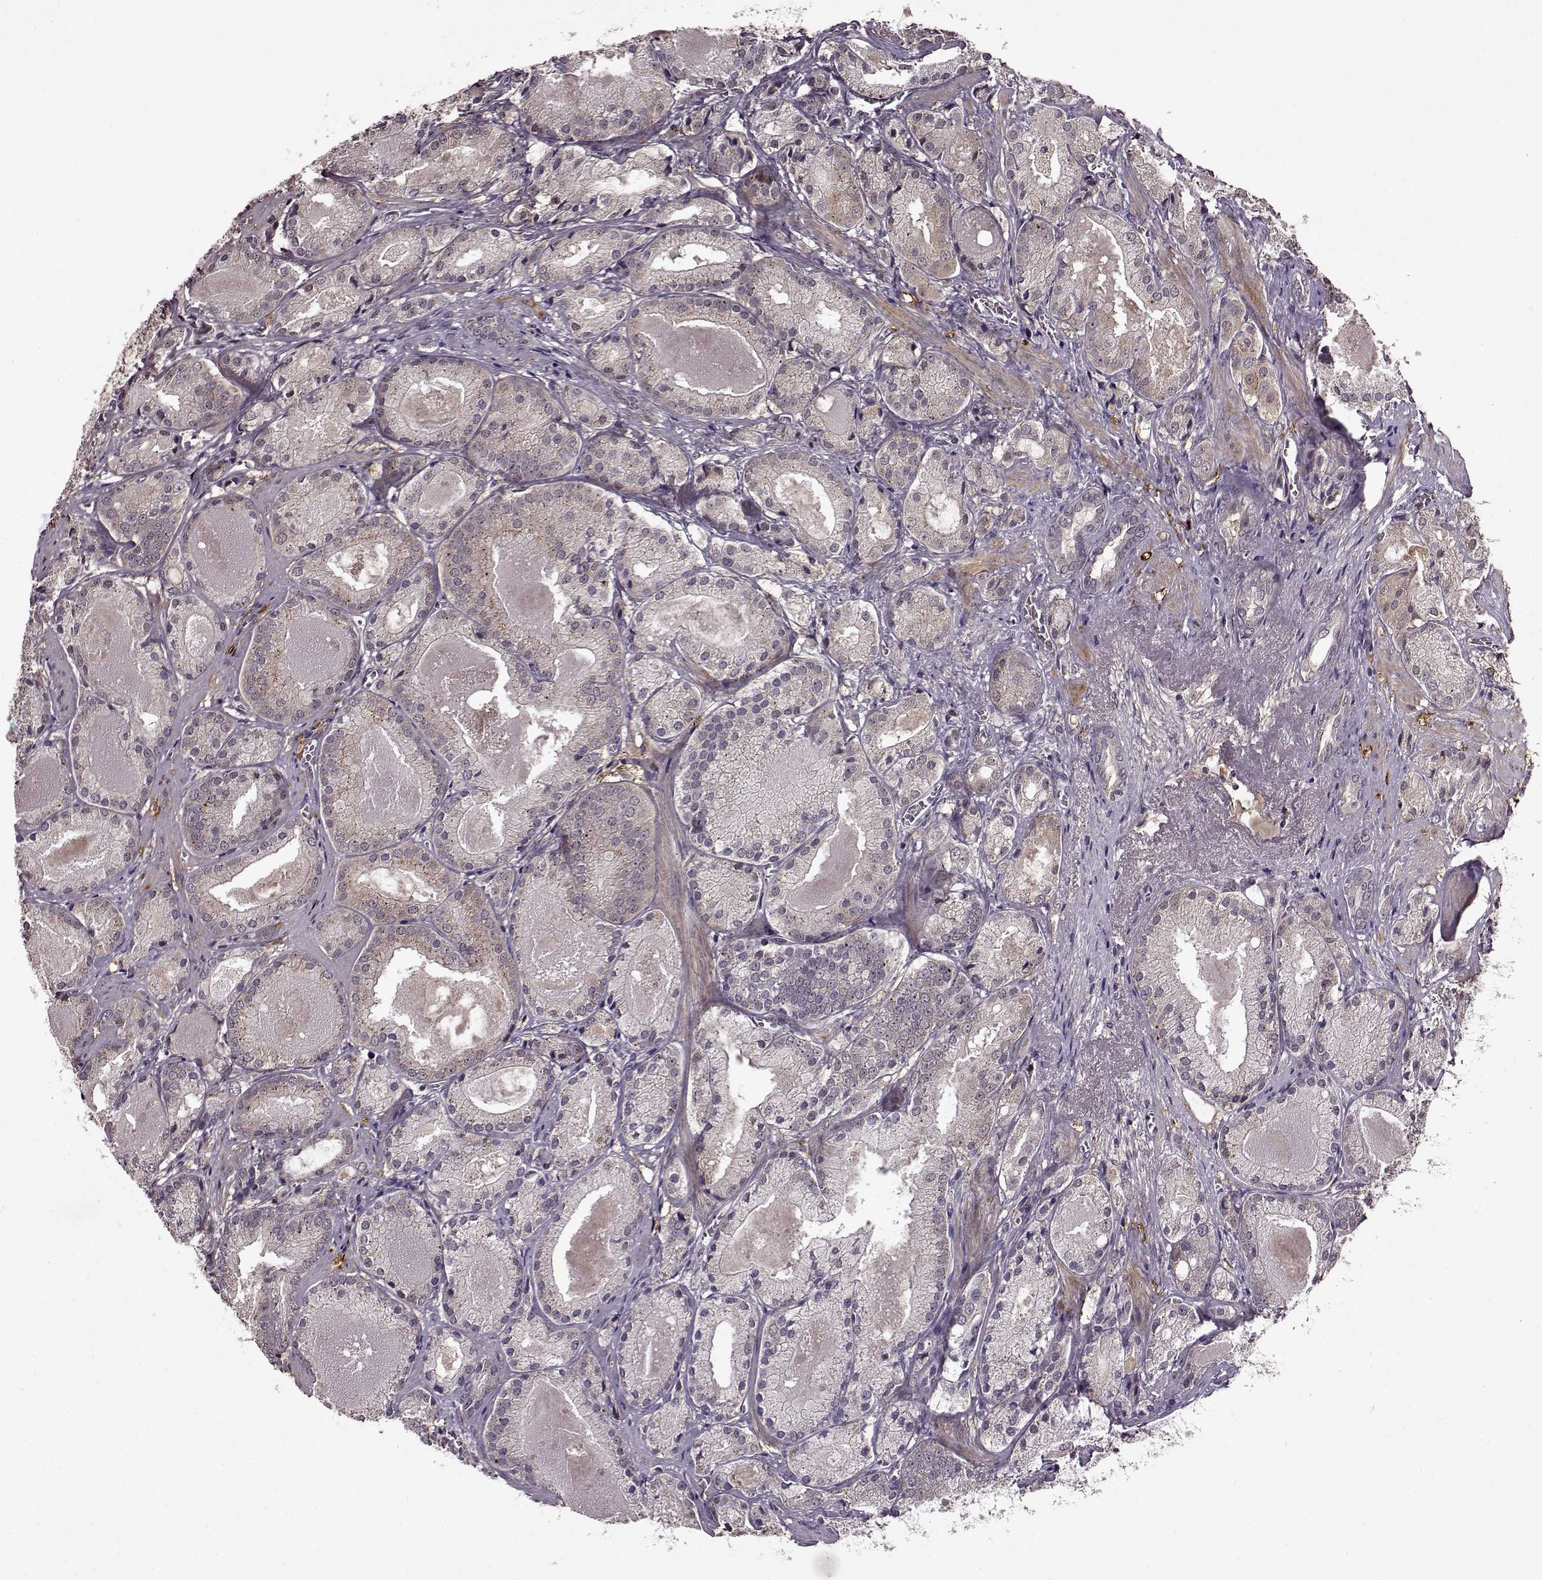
{"staining": {"intensity": "negative", "quantity": "none", "location": "none"}, "tissue": "prostate cancer", "cell_type": "Tumor cells", "image_type": "cancer", "snomed": [{"axis": "morphology", "description": "Adenocarcinoma, High grade"}, {"axis": "topography", "description": "Prostate"}], "caption": "DAB immunohistochemical staining of human prostate adenocarcinoma (high-grade) demonstrates no significant staining in tumor cells.", "gene": "MAIP1", "patient": {"sex": "male", "age": 66}}